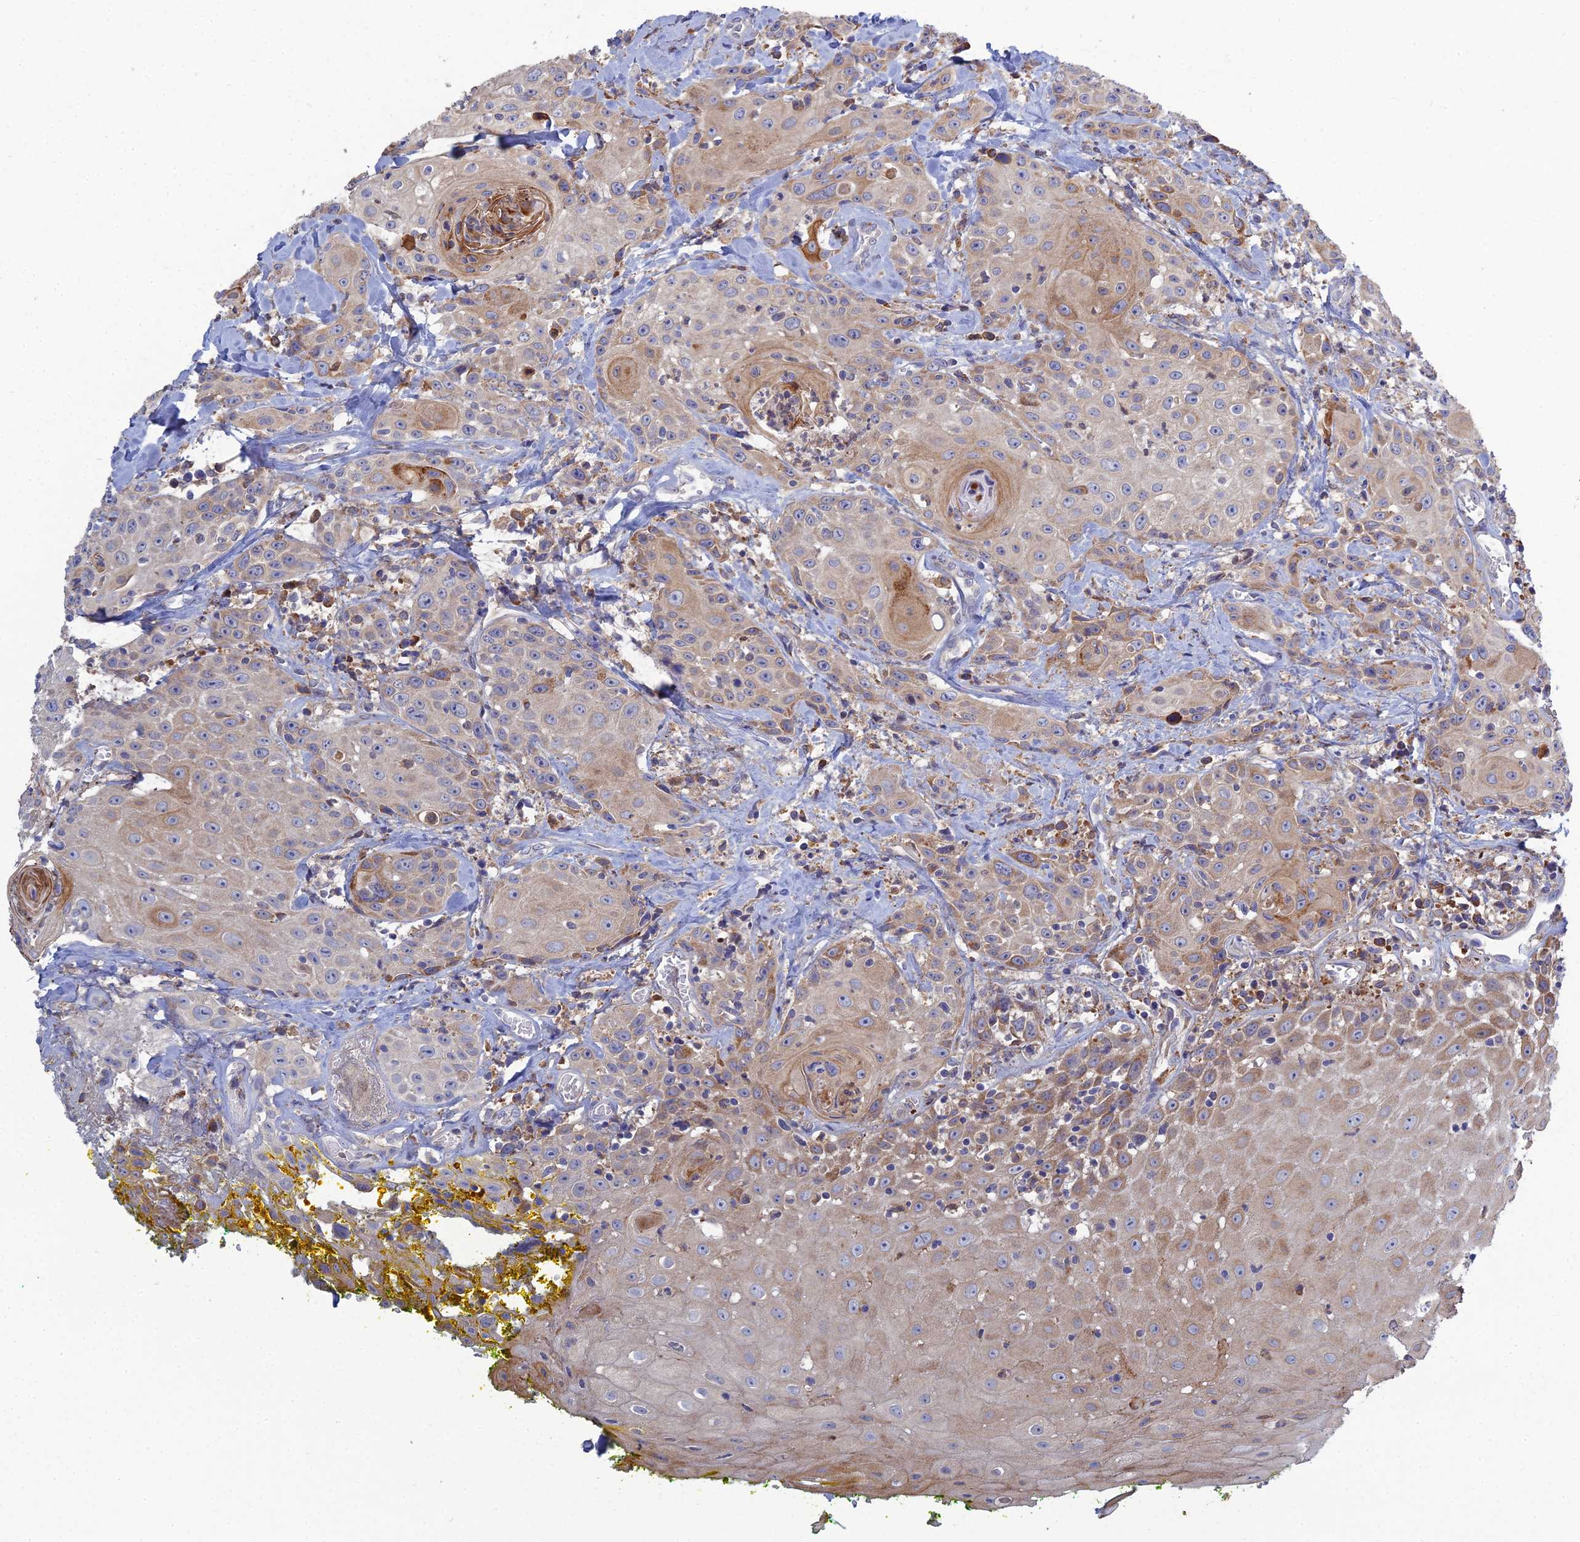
{"staining": {"intensity": "moderate", "quantity": "<25%", "location": "cytoplasmic/membranous"}, "tissue": "head and neck cancer", "cell_type": "Tumor cells", "image_type": "cancer", "snomed": [{"axis": "morphology", "description": "Squamous cell carcinoma, NOS"}, {"axis": "topography", "description": "Oral tissue"}, {"axis": "topography", "description": "Head-Neck"}], "caption": "High-power microscopy captured an immunohistochemistry histopathology image of head and neck squamous cell carcinoma, revealing moderate cytoplasmic/membranous positivity in approximately <25% of tumor cells. (Stains: DAB in brown, nuclei in blue, Microscopy: brightfield microscopy at high magnification).", "gene": "TRAPPC6A", "patient": {"sex": "female", "age": 82}}